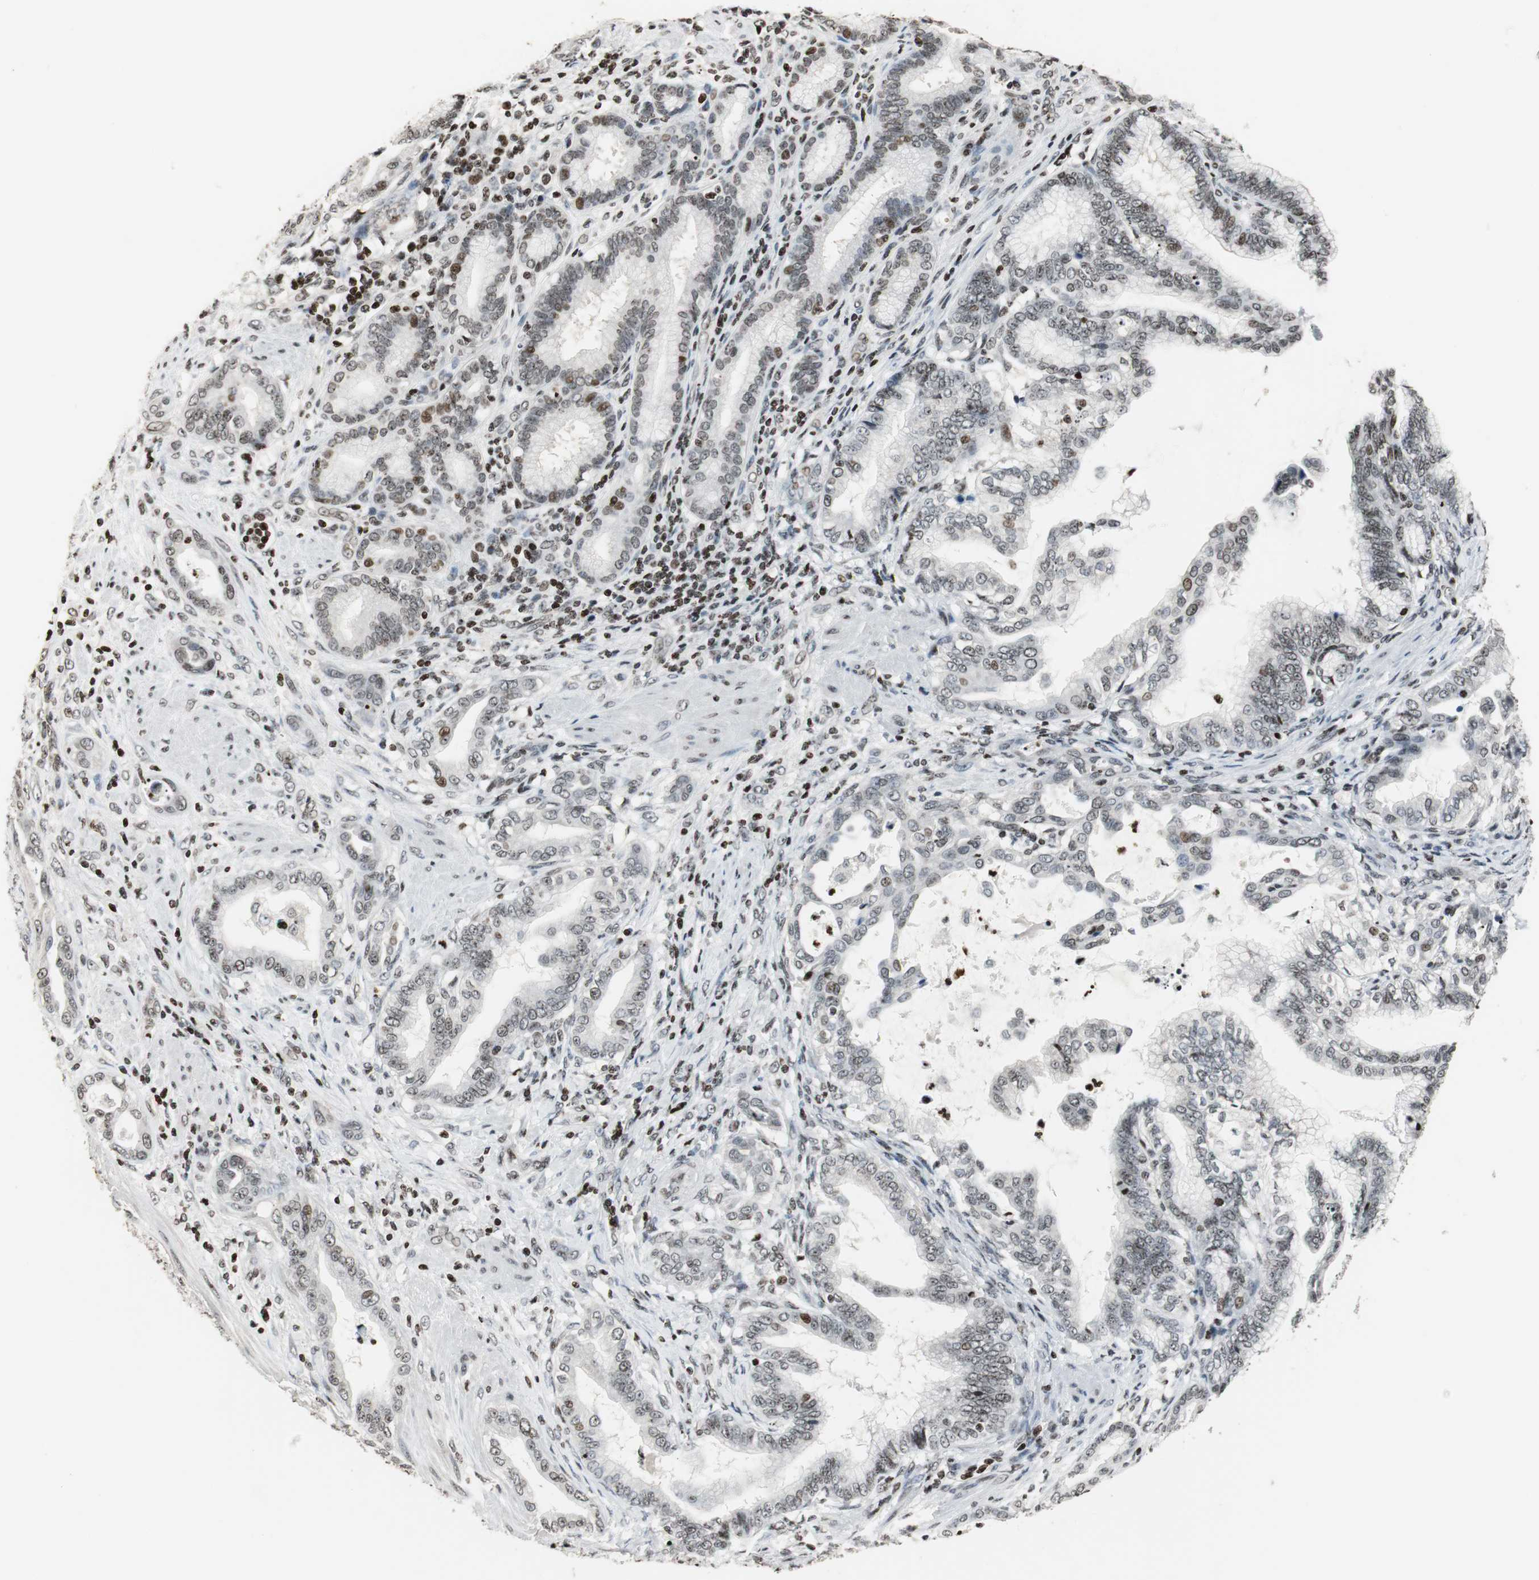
{"staining": {"intensity": "moderate", "quantity": ">75%", "location": "nuclear"}, "tissue": "pancreatic cancer", "cell_type": "Tumor cells", "image_type": "cancer", "snomed": [{"axis": "morphology", "description": "Adenocarcinoma, NOS"}, {"axis": "topography", "description": "Pancreas"}], "caption": "Moderate nuclear protein positivity is identified in about >75% of tumor cells in adenocarcinoma (pancreatic).", "gene": "PAXIP1", "patient": {"sex": "female", "age": 64}}